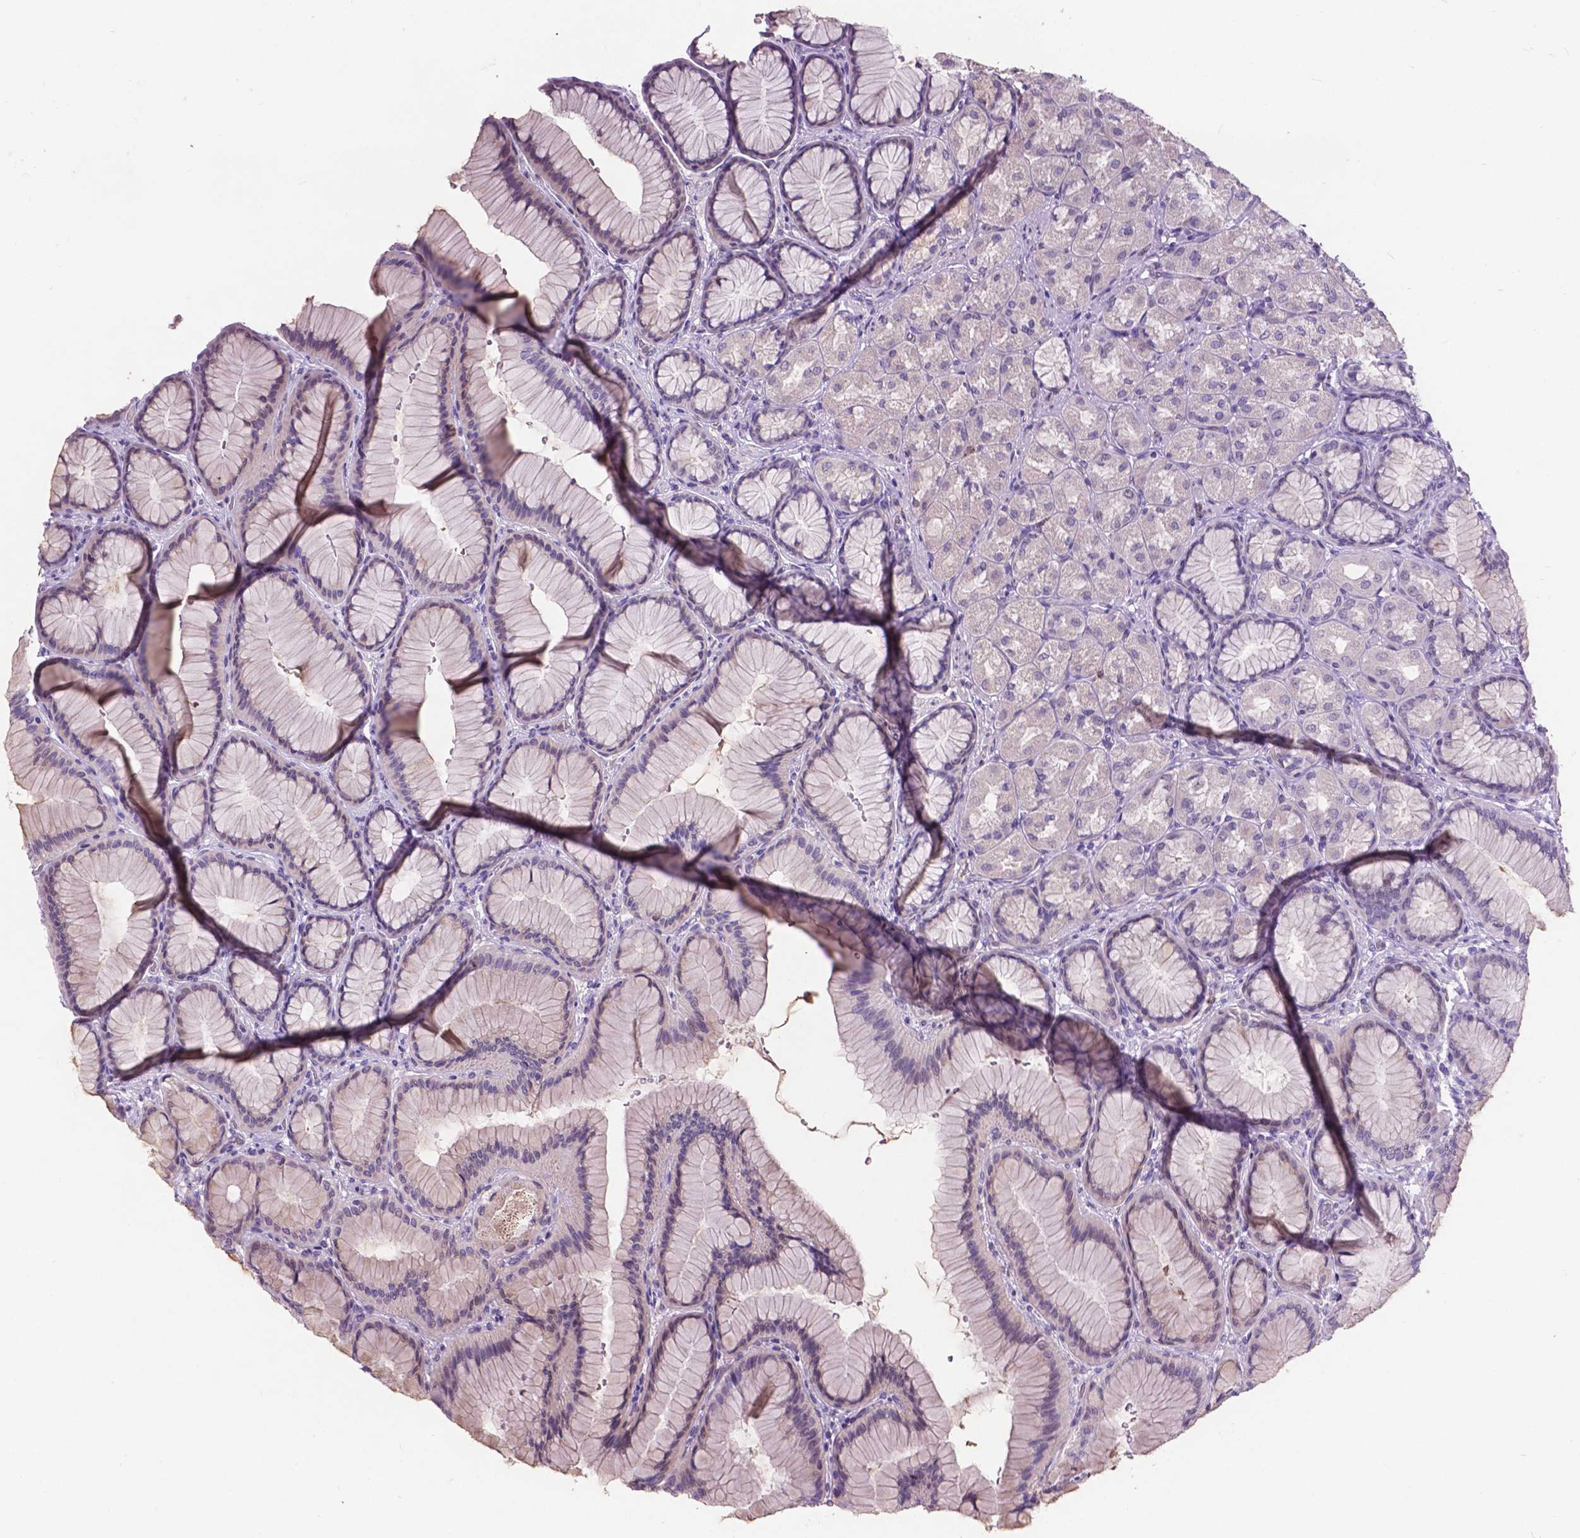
{"staining": {"intensity": "weak", "quantity": "<25%", "location": "cytoplasmic/membranous"}, "tissue": "stomach", "cell_type": "Glandular cells", "image_type": "normal", "snomed": [{"axis": "morphology", "description": "Normal tissue, NOS"}, {"axis": "morphology", "description": "Adenocarcinoma, NOS"}, {"axis": "morphology", "description": "Adenocarcinoma, High grade"}, {"axis": "topography", "description": "Stomach, upper"}, {"axis": "topography", "description": "Stomach"}], "caption": "The photomicrograph displays no staining of glandular cells in unremarkable stomach. (DAB immunohistochemistry, high magnification).", "gene": "PLSCR1", "patient": {"sex": "female", "age": 65}}